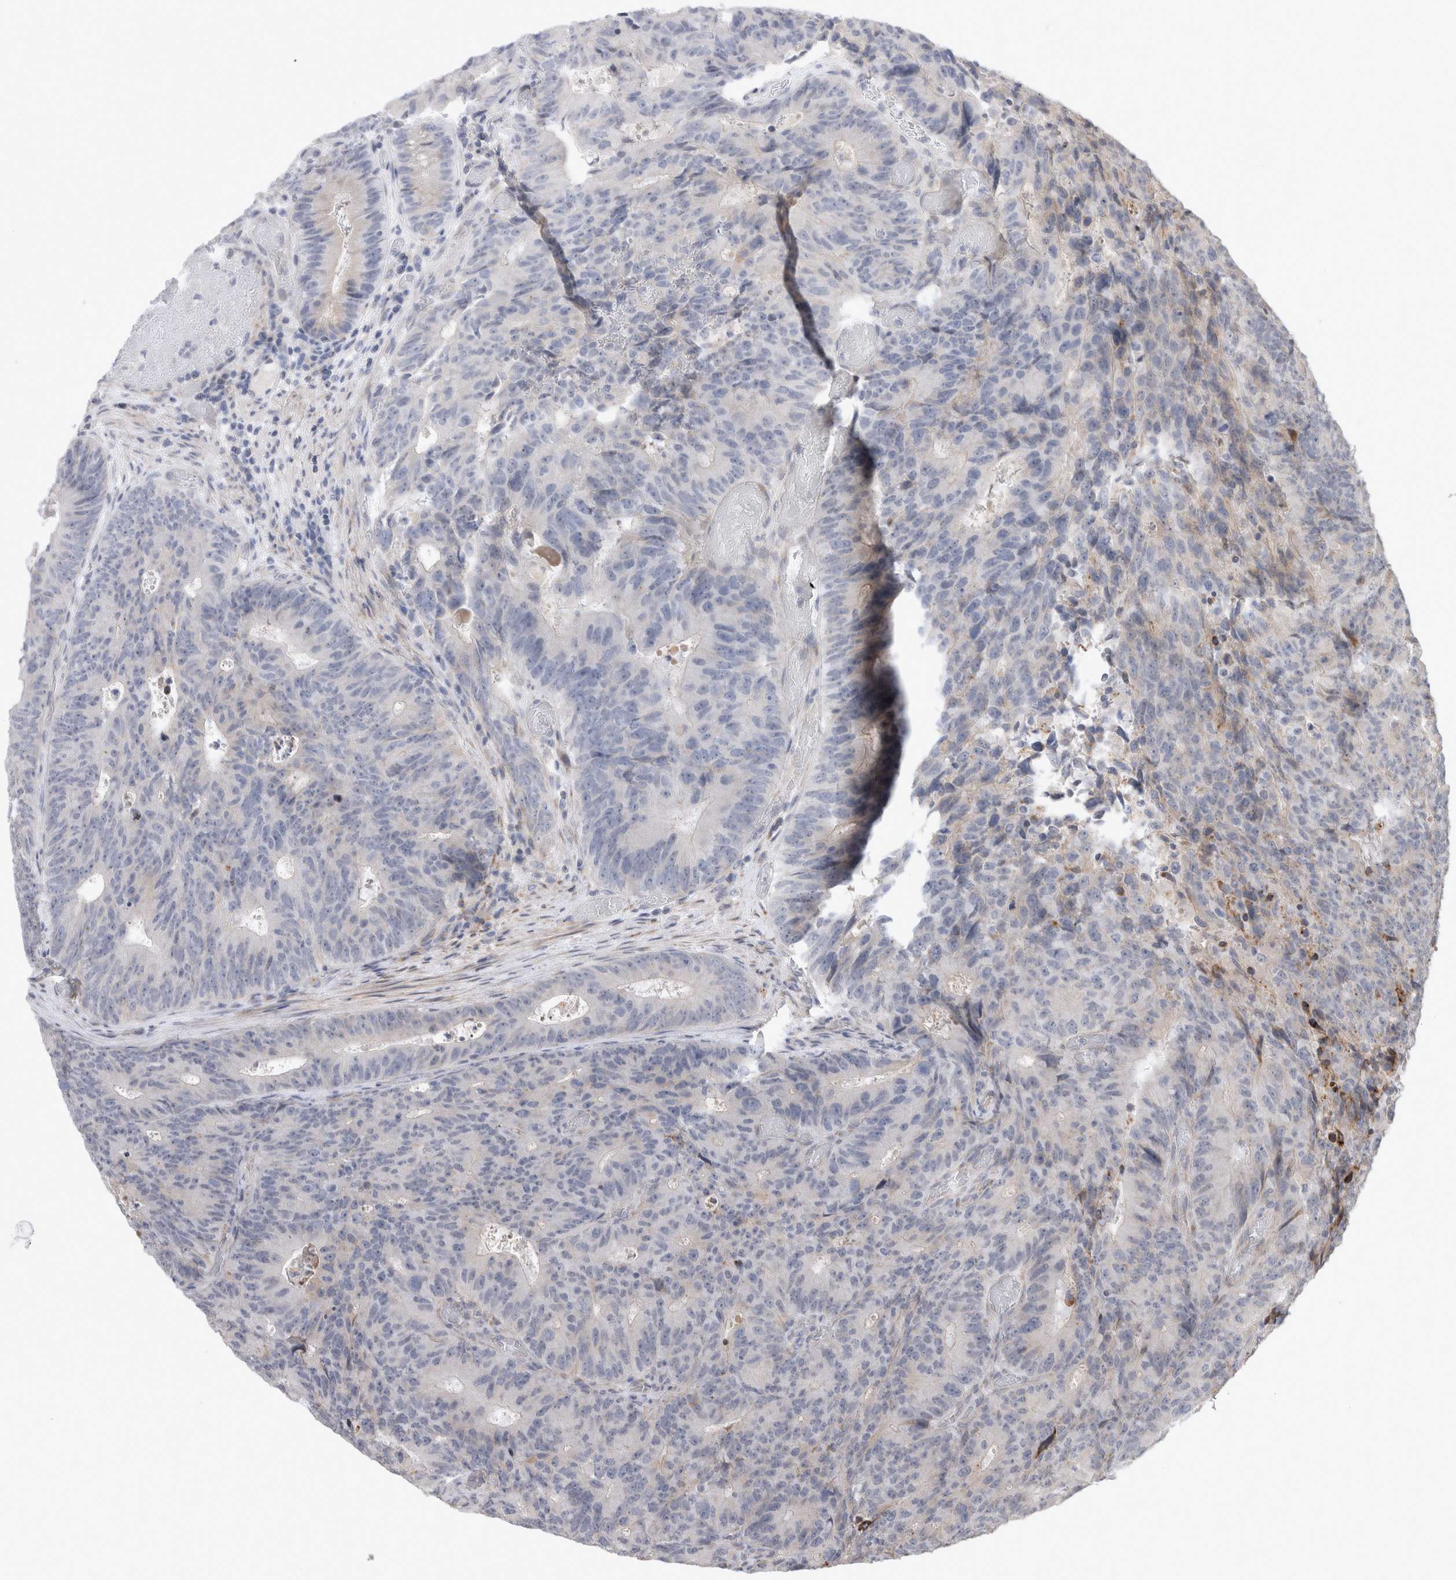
{"staining": {"intensity": "weak", "quantity": "<25%", "location": "cytoplasmic/membranous"}, "tissue": "colorectal cancer", "cell_type": "Tumor cells", "image_type": "cancer", "snomed": [{"axis": "morphology", "description": "Adenocarcinoma, NOS"}, {"axis": "topography", "description": "Colon"}], "caption": "Protein analysis of adenocarcinoma (colorectal) reveals no significant expression in tumor cells.", "gene": "TRMT9B", "patient": {"sex": "male", "age": 87}}